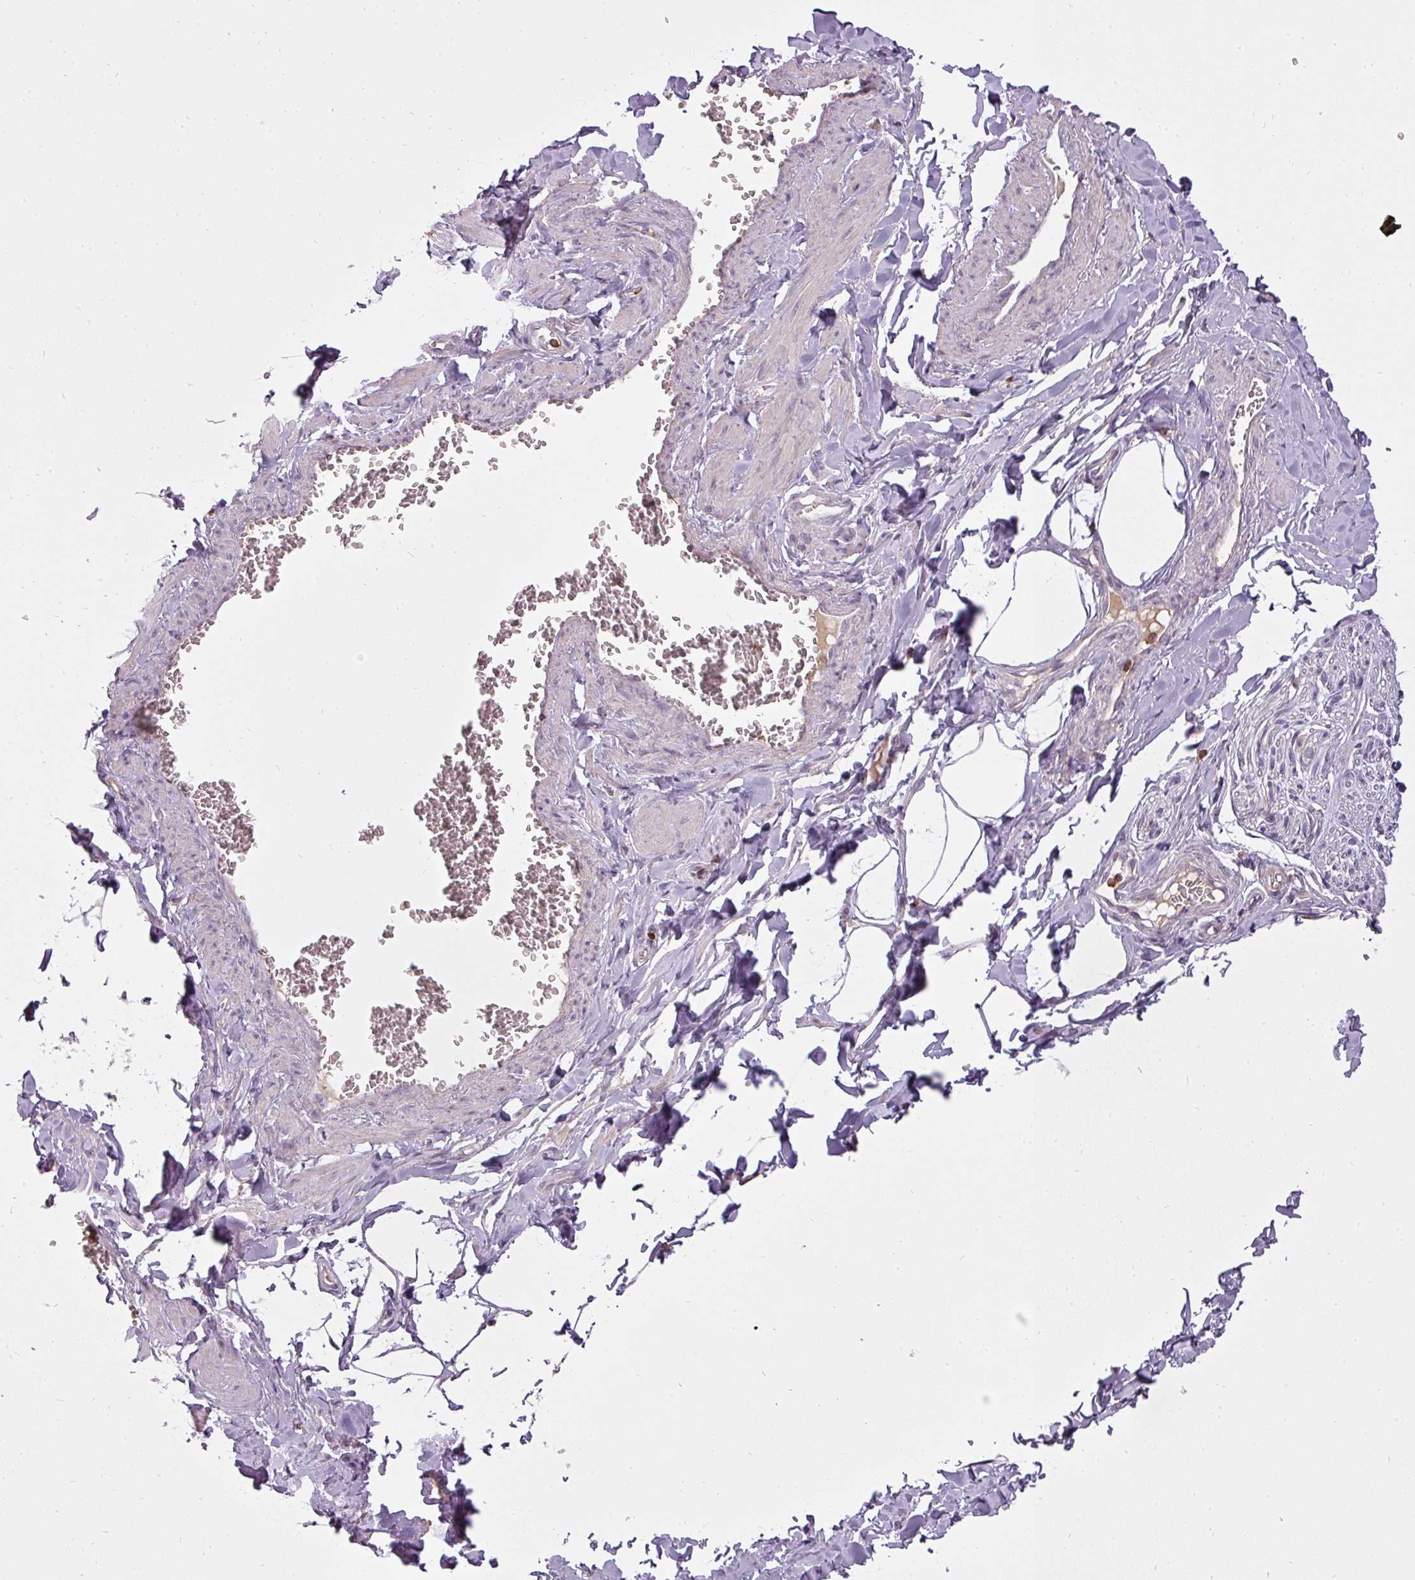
{"staining": {"intensity": "negative", "quantity": "none", "location": "none"}, "tissue": "adipose tissue", "cell_type": "Adipocytes", "image_type": "normal", "snomed": [{"axis": "morphology", "description": "Normal tissue, NOS"}, {"axis": "topography", "description": "Soft tissue"}, {"axis": "topography", "description": "Adipose tissue"}, {"axis": "topography", "description": "Vascular tissue"}, {"axis": "topography", "description": "Peripheral nerve tissue"}], "caption": "This is an immunohistochemistry micrograph of benign human adipose tissue. There is no expression in adipocytes.", "gene": "STK4", "patient": {"sex": "male", "age": 46}}